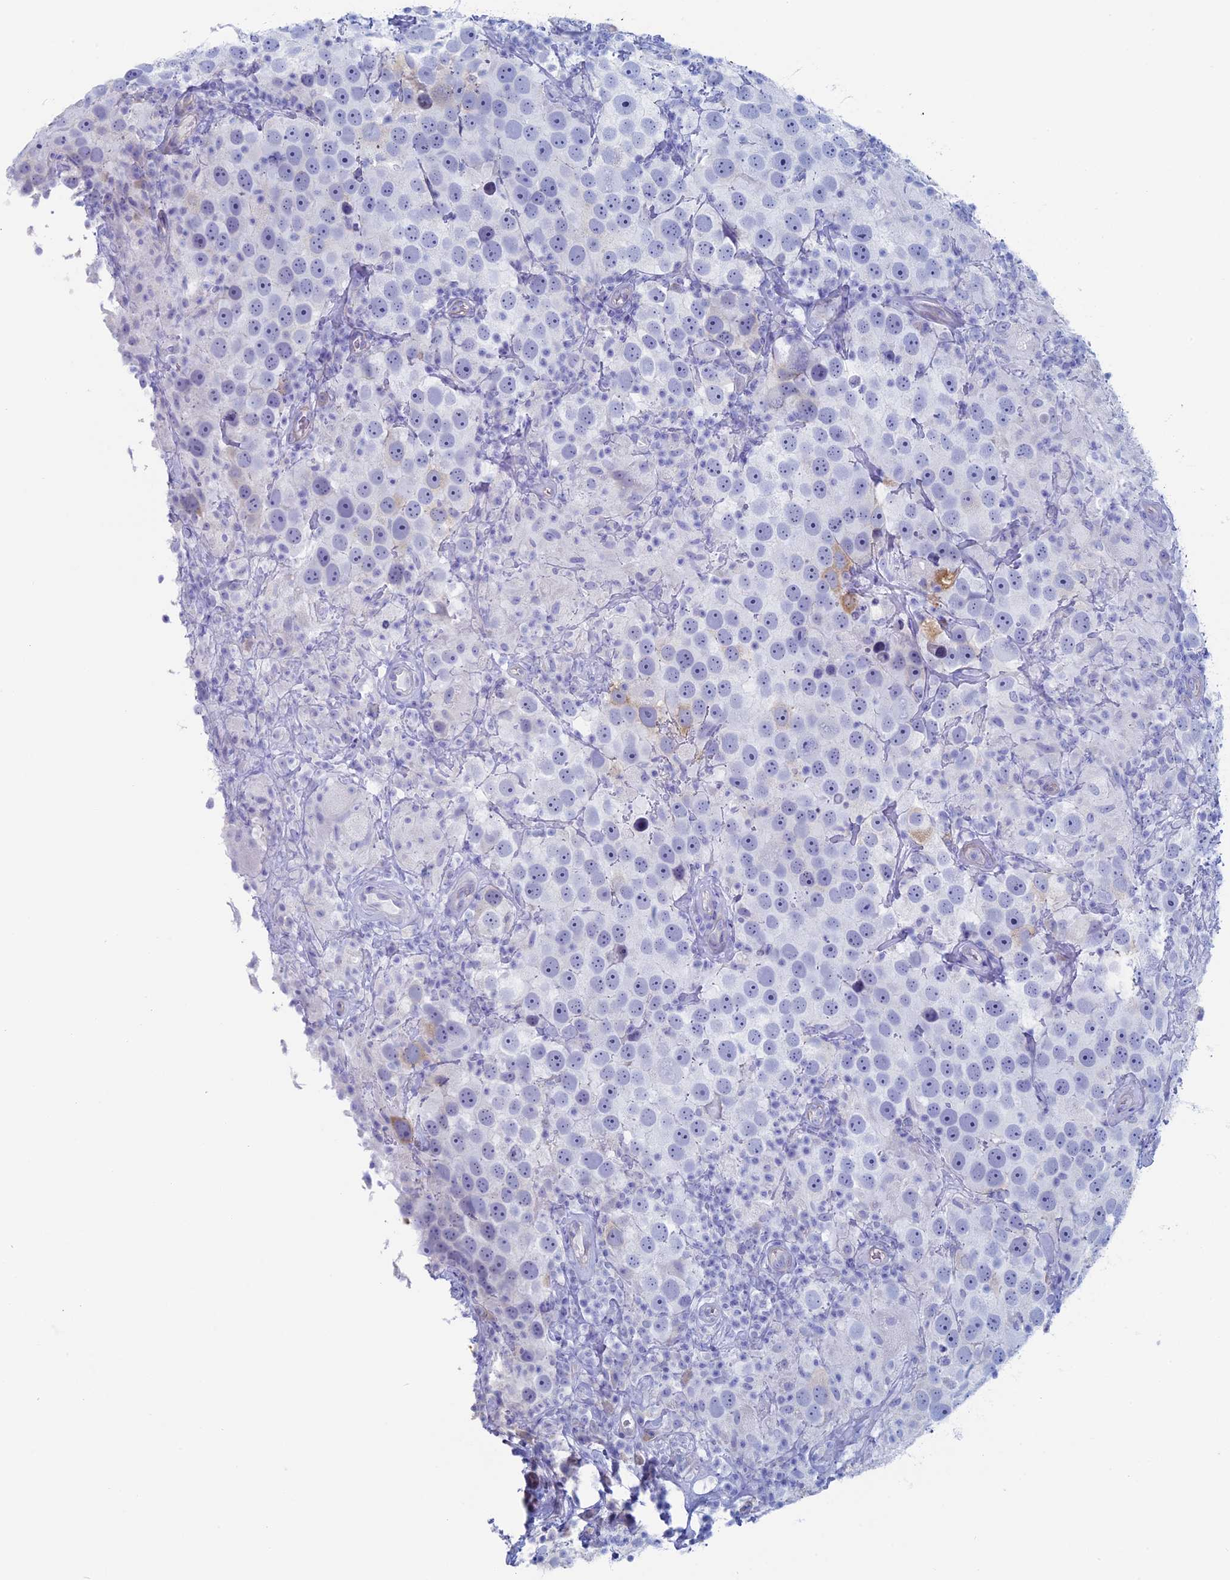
{"staining": {"intensity": "negative", "quantity": "none", "location": "none"}, "tissue": "testis cancer", "cell_type": "Tumor cells", "image_type": "cancer", "snomed": [{"axis": "morphology", "description": "Seminoma, NOS"}, {"axis": "topography", "description": "Testis"}], "caption": "This is an immunohistochemistry (IHC) histopathology image of testis cancer (seminoma). There is no expression in tumor cells.", "gene": "MAGEB6", "patient": {"sex": "male", "age": 49}}